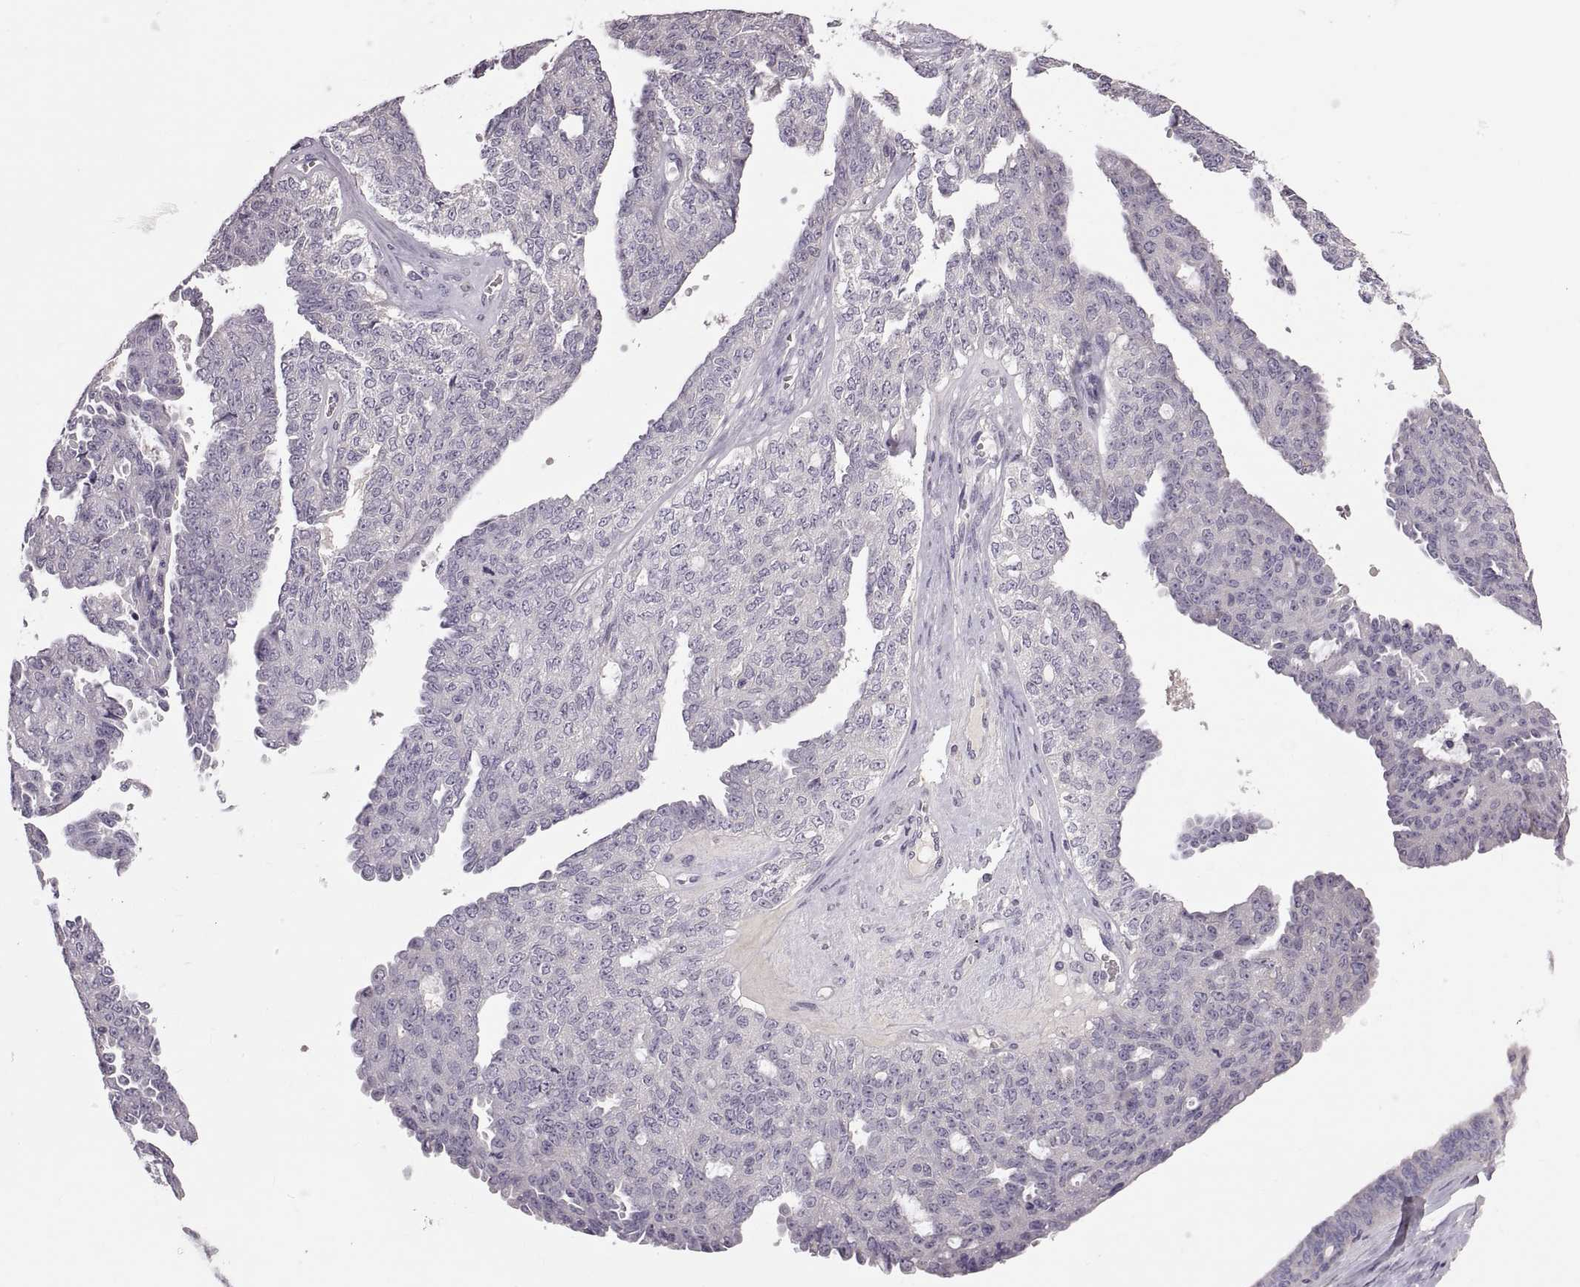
{"staining": {"intensity": "negative", "quantity": "none", "location": "none"}, "tissue": "ovarian cancer", "cell_type": "Tumor cells", "image_type": "cancer", "snomed": [{"axis": "morphology", "description": "Cystadenocarcinoma, serous, NOS"}, {"axis": "topography", "description": "Ovary"}], "caption": "Immunohistochemistry (IHC) micrograph of ovarian cancer (serous cystadenocarcinoma) stained for a protein (brown), which demonstrates no staining in tumor cells. (DAB (3,3'-diaminobenzidine) IHC, high magnification).", "gene": "WFDC8", "patient": {"sex": "female", "age": 71}}